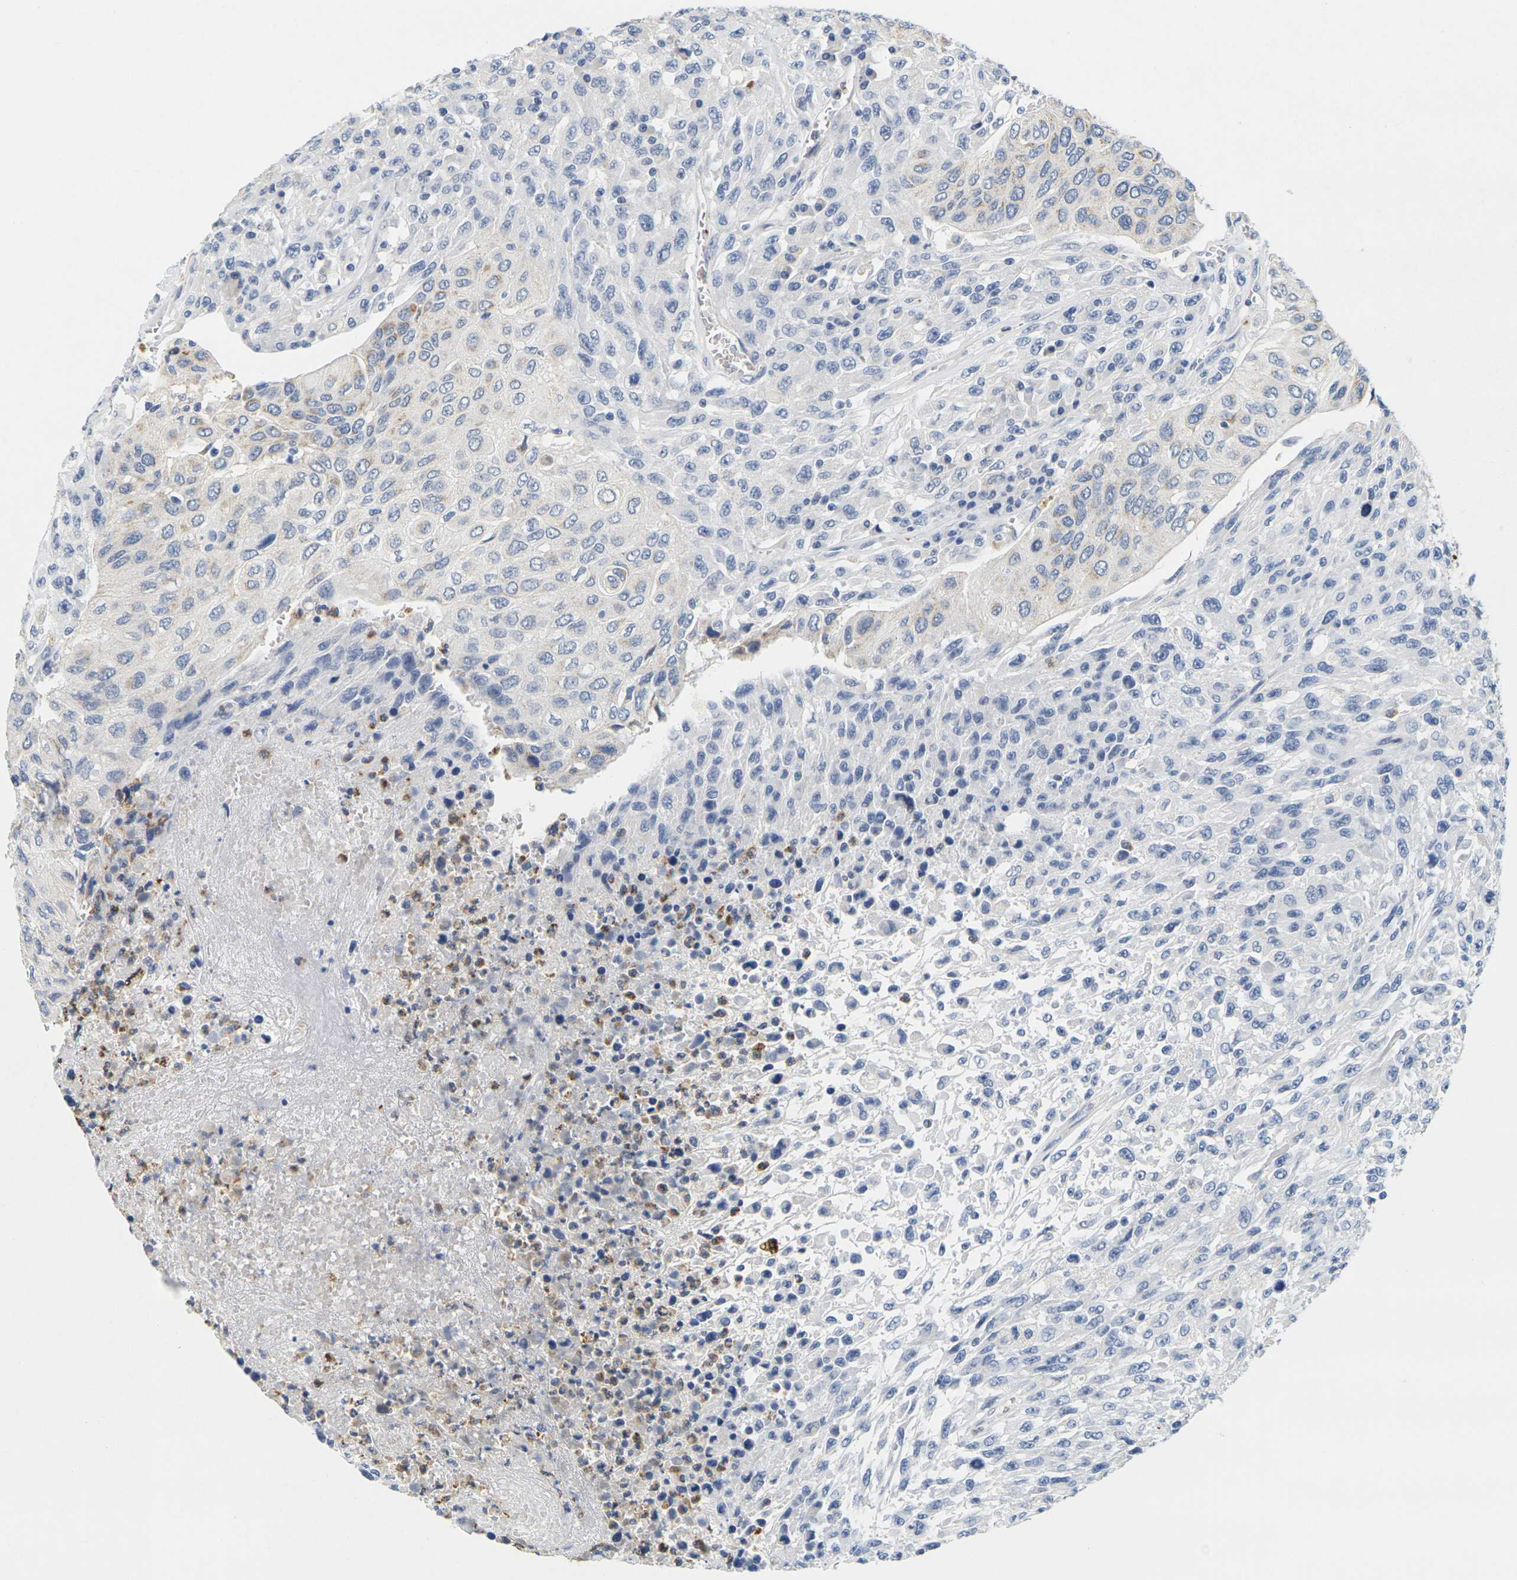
{"staining": {"intensity": "negative", "quantity": "none", "location": "none"}, "tissue": "urothelial cancer", "cell_type": "Tumor cells", "image_type": "cancer", "snomed": [{"axis": "morphology", "description": "Urothelial carcinoma, High grade"}, {"axis": "topography", "description": "Urinary bladder"}], "caption": "The image shows no staining of tumor cells in urothelial cancer.", "gene": "KLK5", "patient": {"sex": "male", "age": 66}}